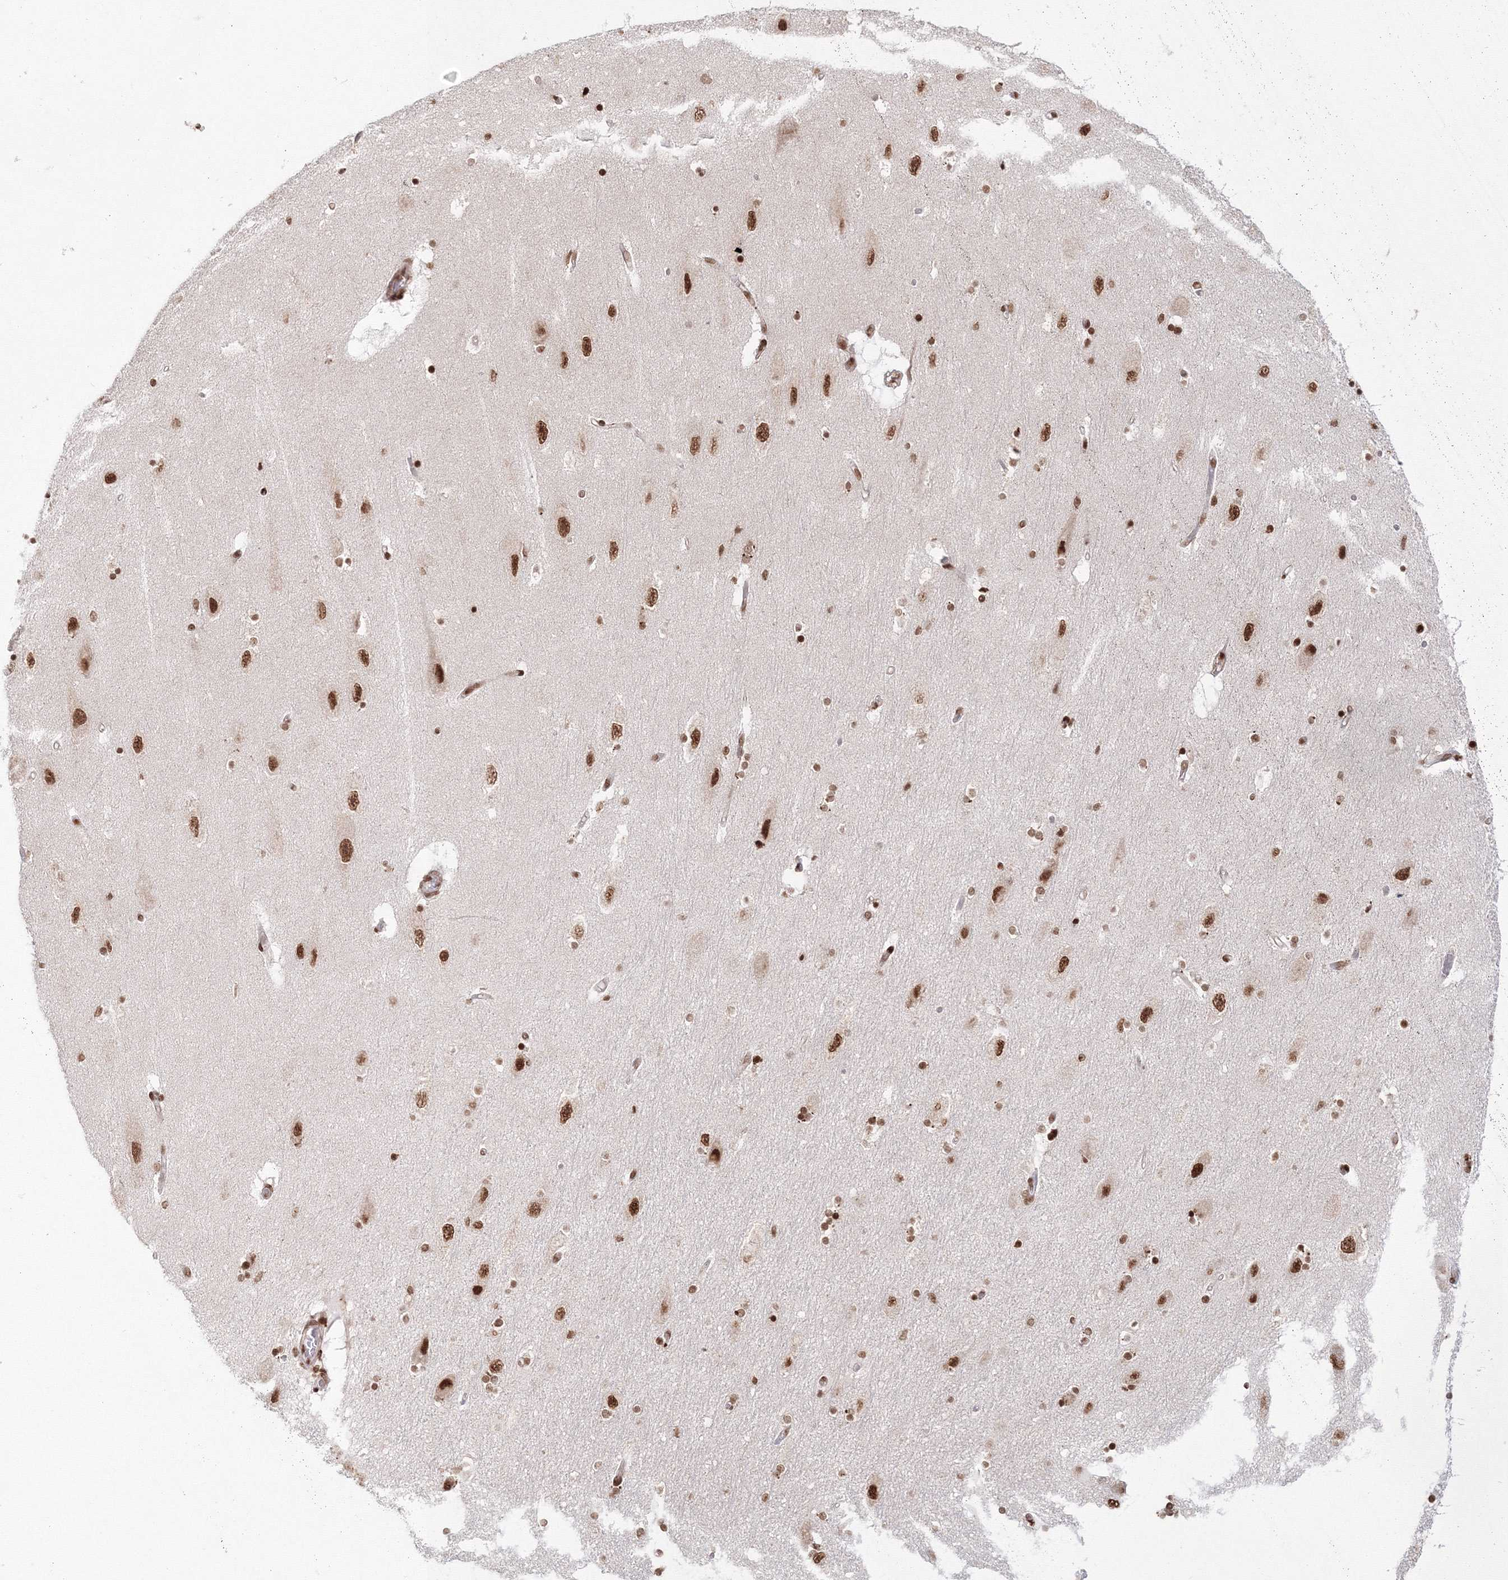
{"staining": {"intensity": "strong", "quantity": ">75%", "location": "nuclear"}, "tissue": "hippocampus", "cell_type": "Glial cells", "image_type": "normal", "snomed": [{"axis": "morphology", "description": "Normal tissue, NOS"}, {"axis": "topography", "description": "Hippocampus"}], "caption": "Immunohistochemistry (IHC) of benign hippocampus reveals high levels of strong nuclear positivity in approximately >75% of glial cells.", "gene": "KIF20A", "patient": {"sex": "female", "age": 54}}